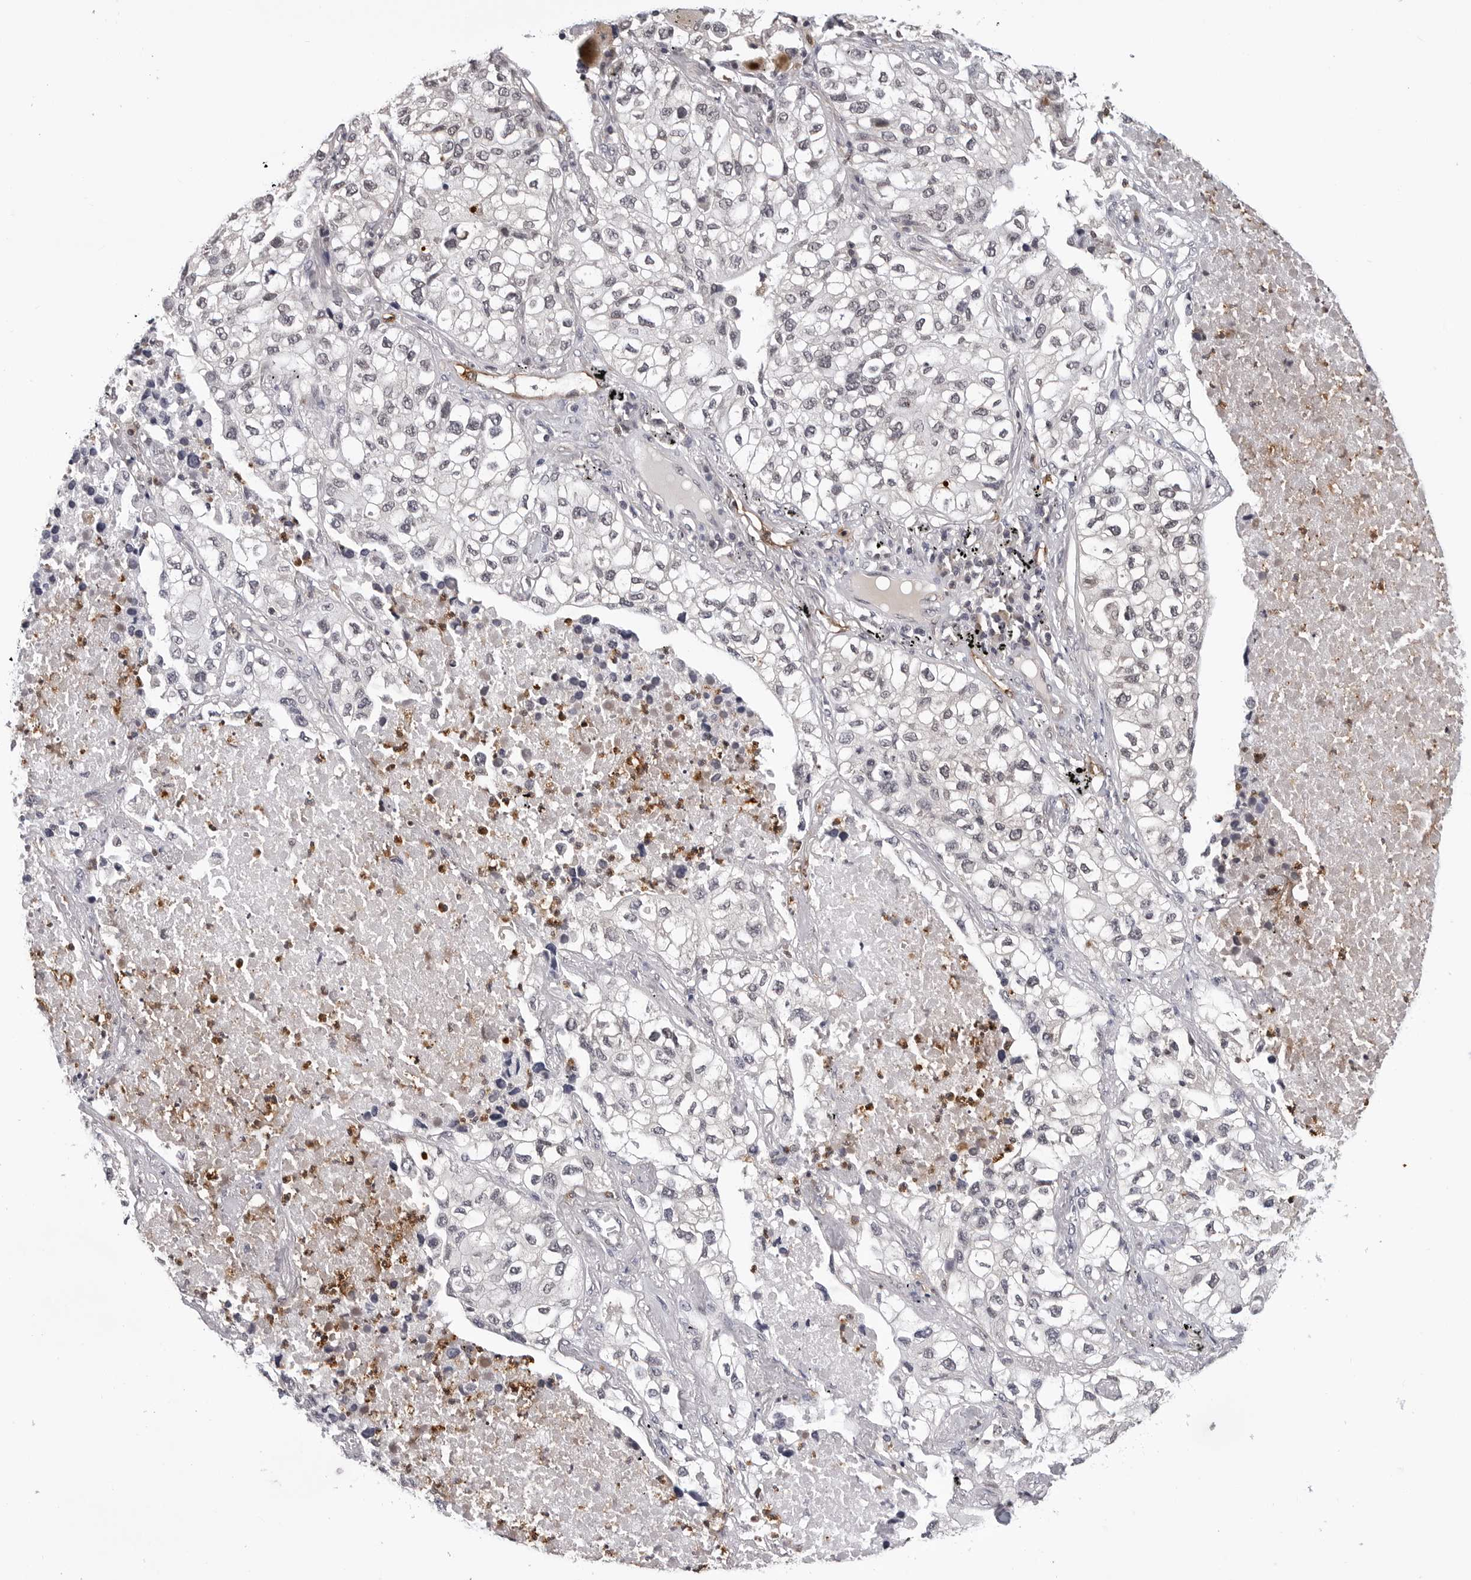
{"staining": {"intensity": "negative", "quantity": "none", "location": "none"}, "tissue": "lung cancer", "cell_type": "Tumor cells", "image_type": "cancer", "snomed": [{"axis": "morphology", "description": "Adenocarcinoma, NOS"}, {"axis": "topography", "description": "Lung"}], "caption": "IHC of human lung adenocarcinoma demonstrates no expression in tumor cells. Brightfield microscopy of IHC stained with DAB (3,3'-diaminobenzidine) (brown) and hematoxylin (blue), captured at high magnification.", "gene": "TRMT13", "patient": {"sex": "male", "age": 63}}